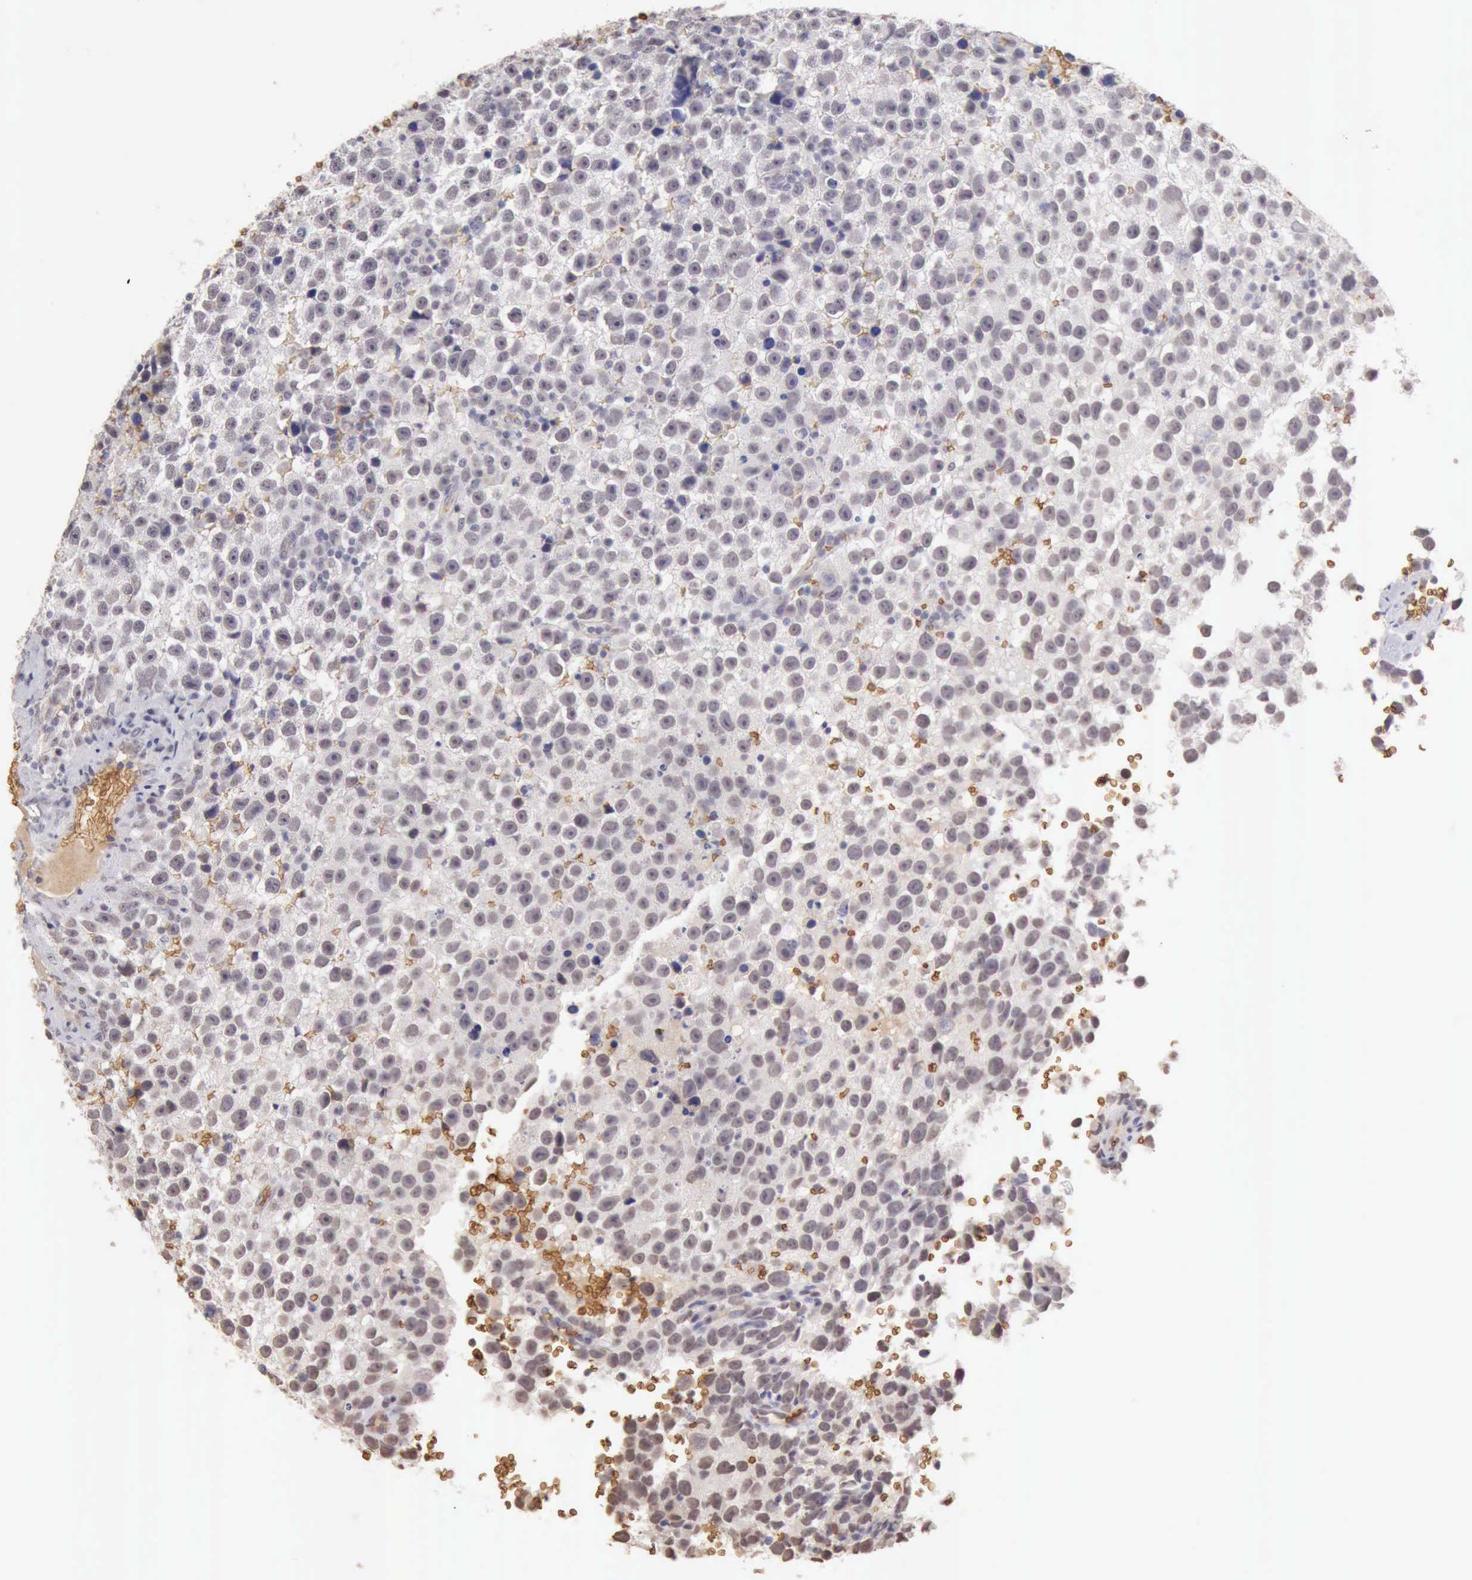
{"staining": {"intensity": "negative", "quantity": "none", "location": "none"}, "tissue": "testis cancer", "cell_type": "Tumor cells", "image_type": "cancer", "snomed": [{"axis": "morphology", "description": "Seminoma, NOS"}, {"axis": "topography", "description": "Testis"}], "caption": "IHC of seminoma (testis) reveals no expression in tumor cells.", "gene": "CFI", "patient": {"sex": "male", "age": 33}}